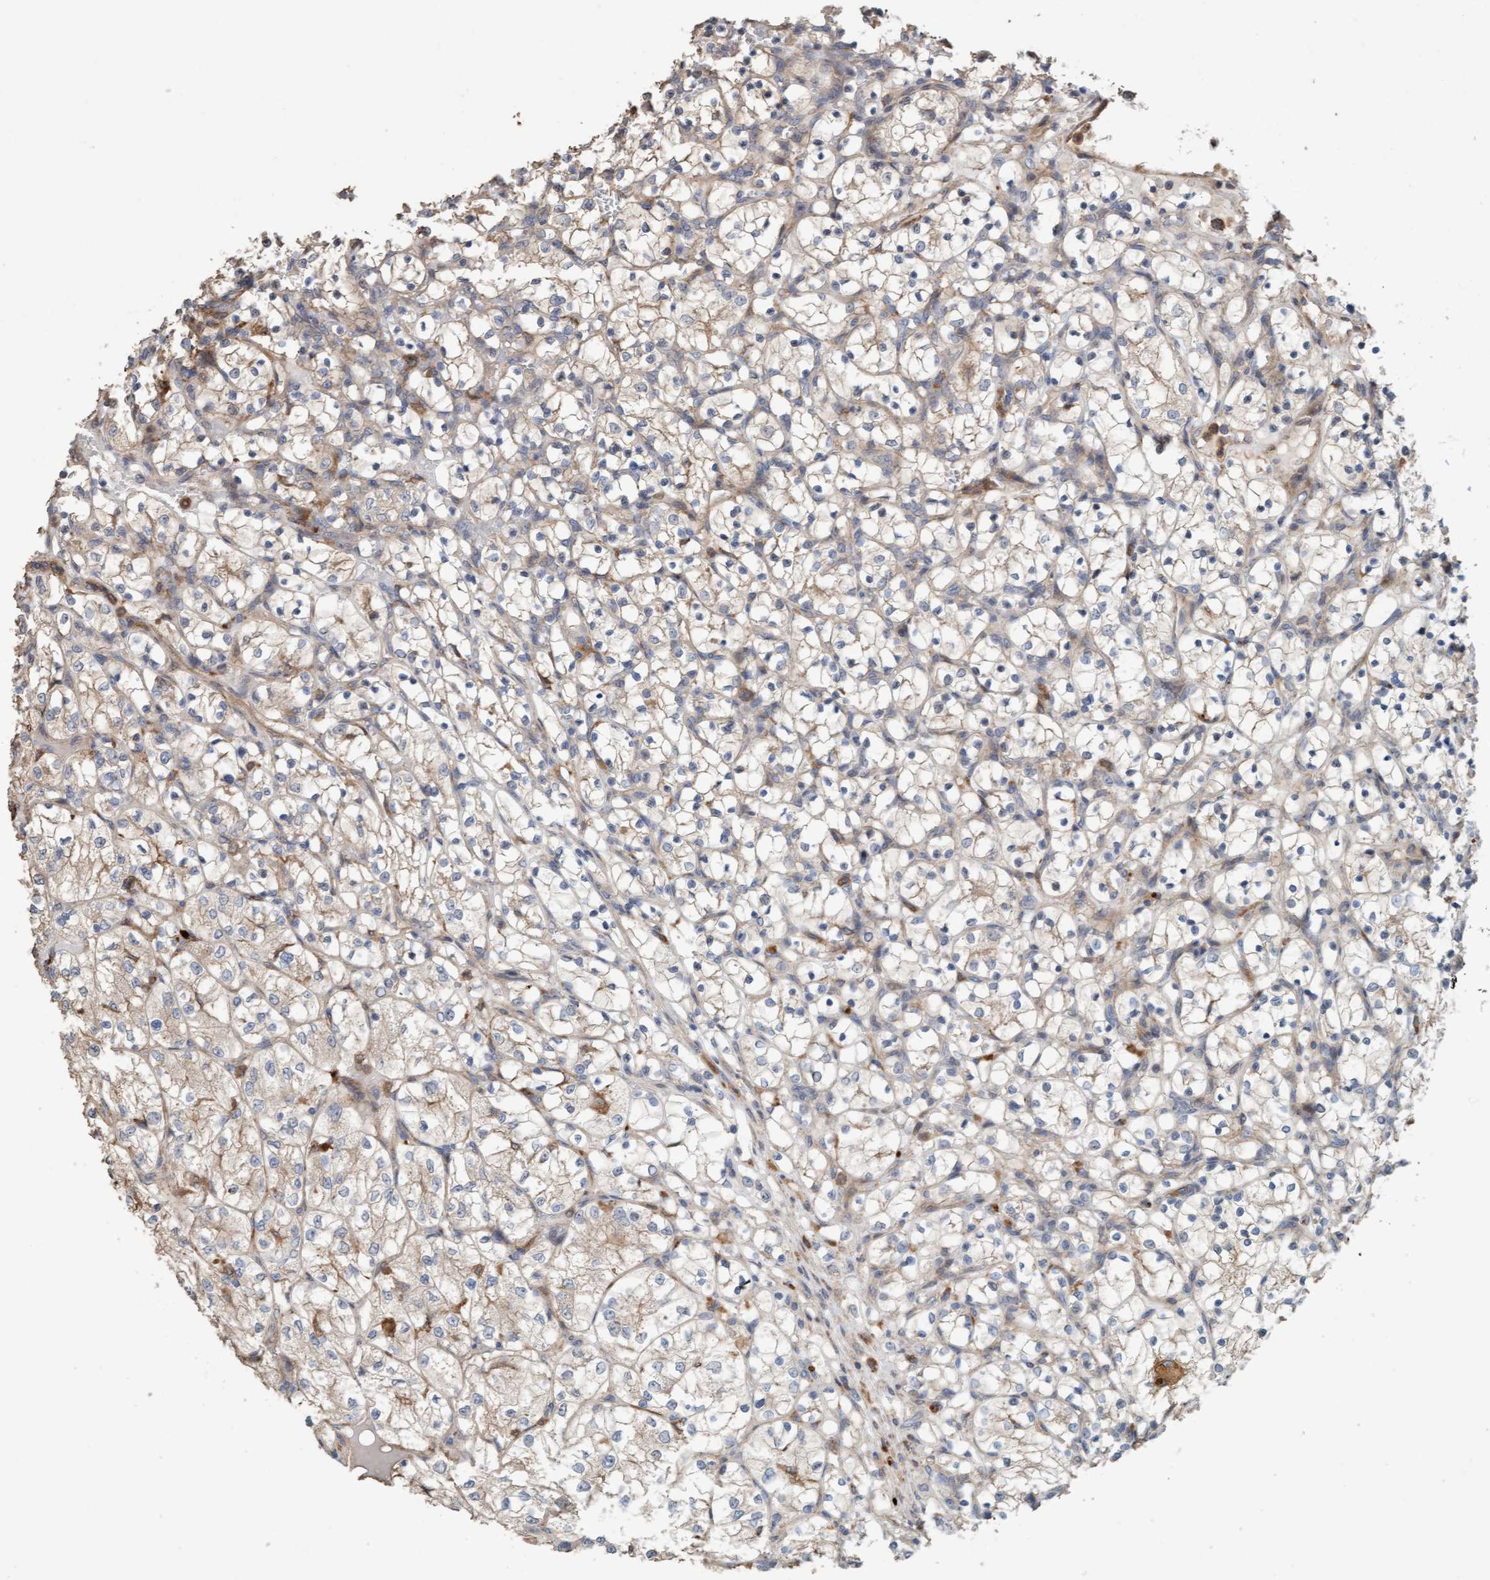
{"staining": {"intensity": "negative", "quantity": "none", "location": "none"}, "tissue": "renal cancer", "cell_type": "Tumor cells", "image_type": "cancer", "snomed": [{"axis": "morphology", "description": "Adenocarcinoma, NOS"}, {"axis": "topography", "description": "Kidney"}], "caption": "A micrograph of adenocarcinoma (renal) stained for a protein exhibits no brown staining in tumor cells. Brightfield microscopy of immunohistochemistry (IHC) stained with DAB (3,3'-diaminobenzidine) (brown) and hematoxylin (blue), captured at high magnification.", "gene": "LONRF1", "patient": {"sex": "female", "age": 69}}